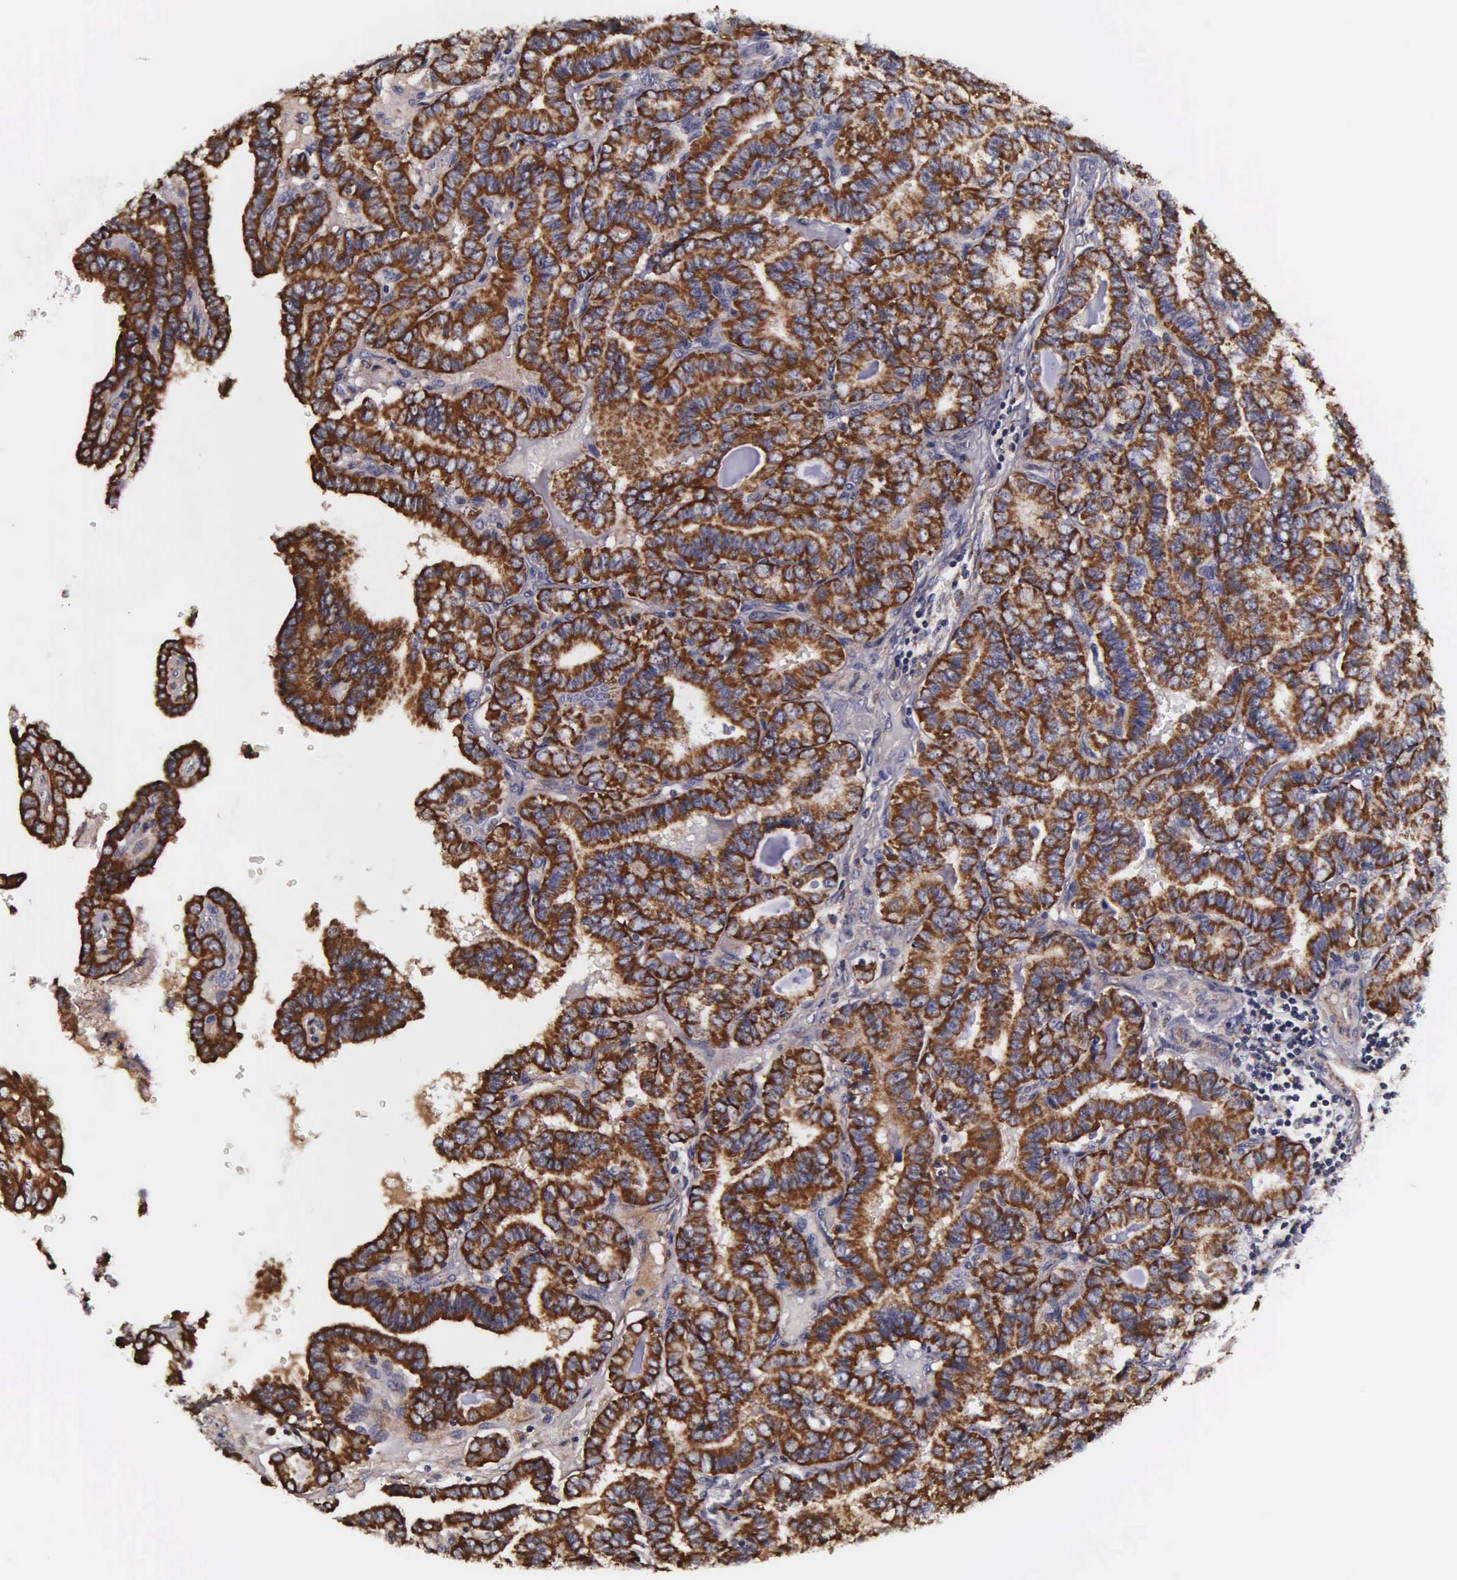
{"staining": {"intensity": "moderate", "quantity": ">75%", "location": "cytoplasmic/membranous"}, "tissue": "thyroid cancer", "cell_type": "Tumor cells", "image_type": "cancer", "snomed": [{"axis": "morphology", "description": "Papillary adenocarcinoma, NOS"}, {"axis": "topography", "description": "Thyroid gland"}], "caption": "Moderate cytoplasmic/membranous positivity for a protein is identified in about >75% of tumor cells of thyroid cancer using IHC.", "gene": "PSMA3", "patient": {"sex": "male", "age": 87}}